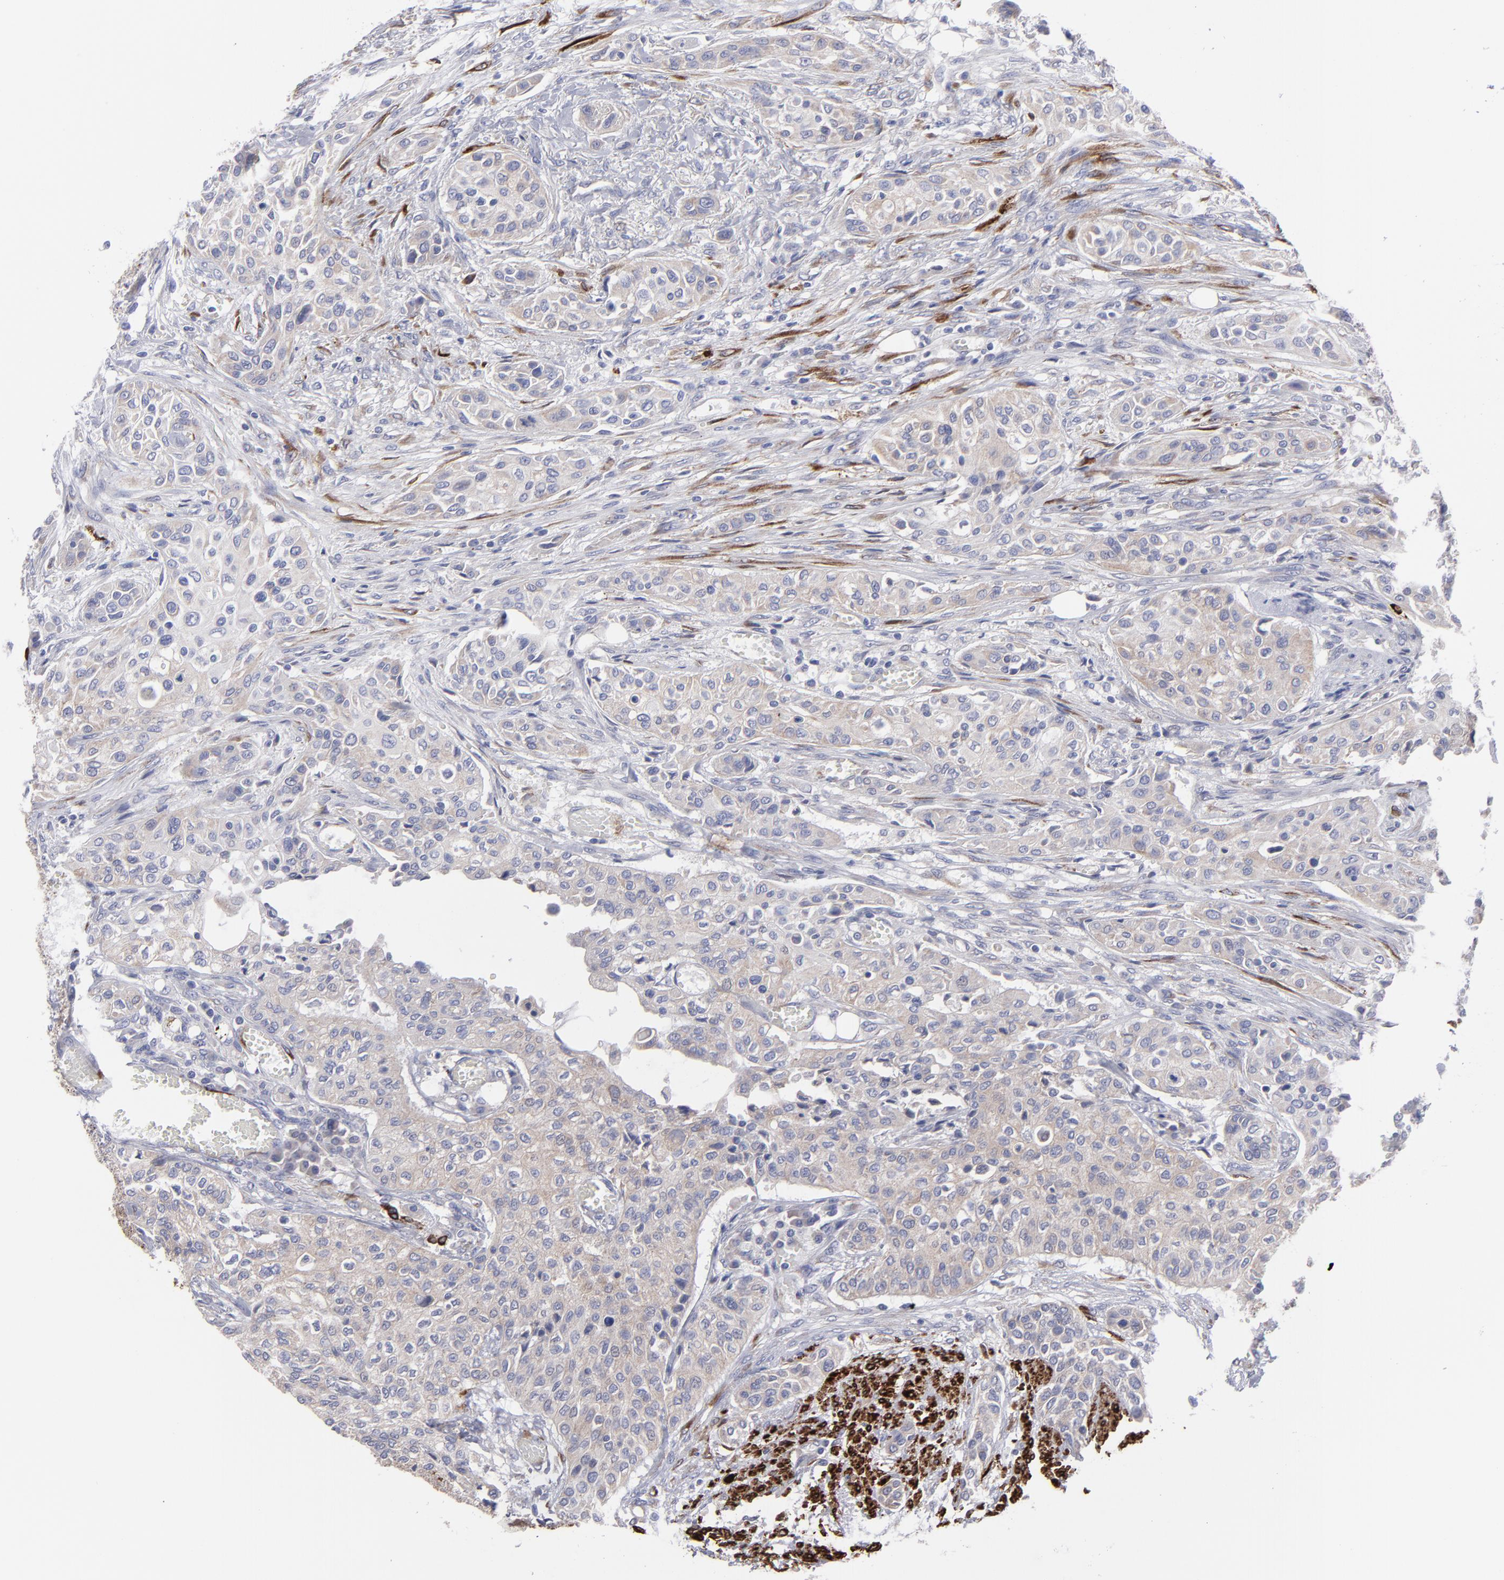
{"staining": {"intensity": "weak", "quantity": "25%-75%", "location": "cytoplasmic/membranous"}, "tissue": "urothelial cancer", "cell_type": "Tumor cells", "image_type": "cancer", "snomed": [{"axis": "morphology", "description": "Urothelial carcinoma, High grade"}, {"axis": "topography", "description": "Urinary bladder"}], "caption": "The photomicrograph reveals staining of urothelial cancer, revealing weak cytoplasmic/membranous protein expression (brown color) within tumor cells.", "gene": "SLMAP", "patient": {"sex": "male", "age": 74}}